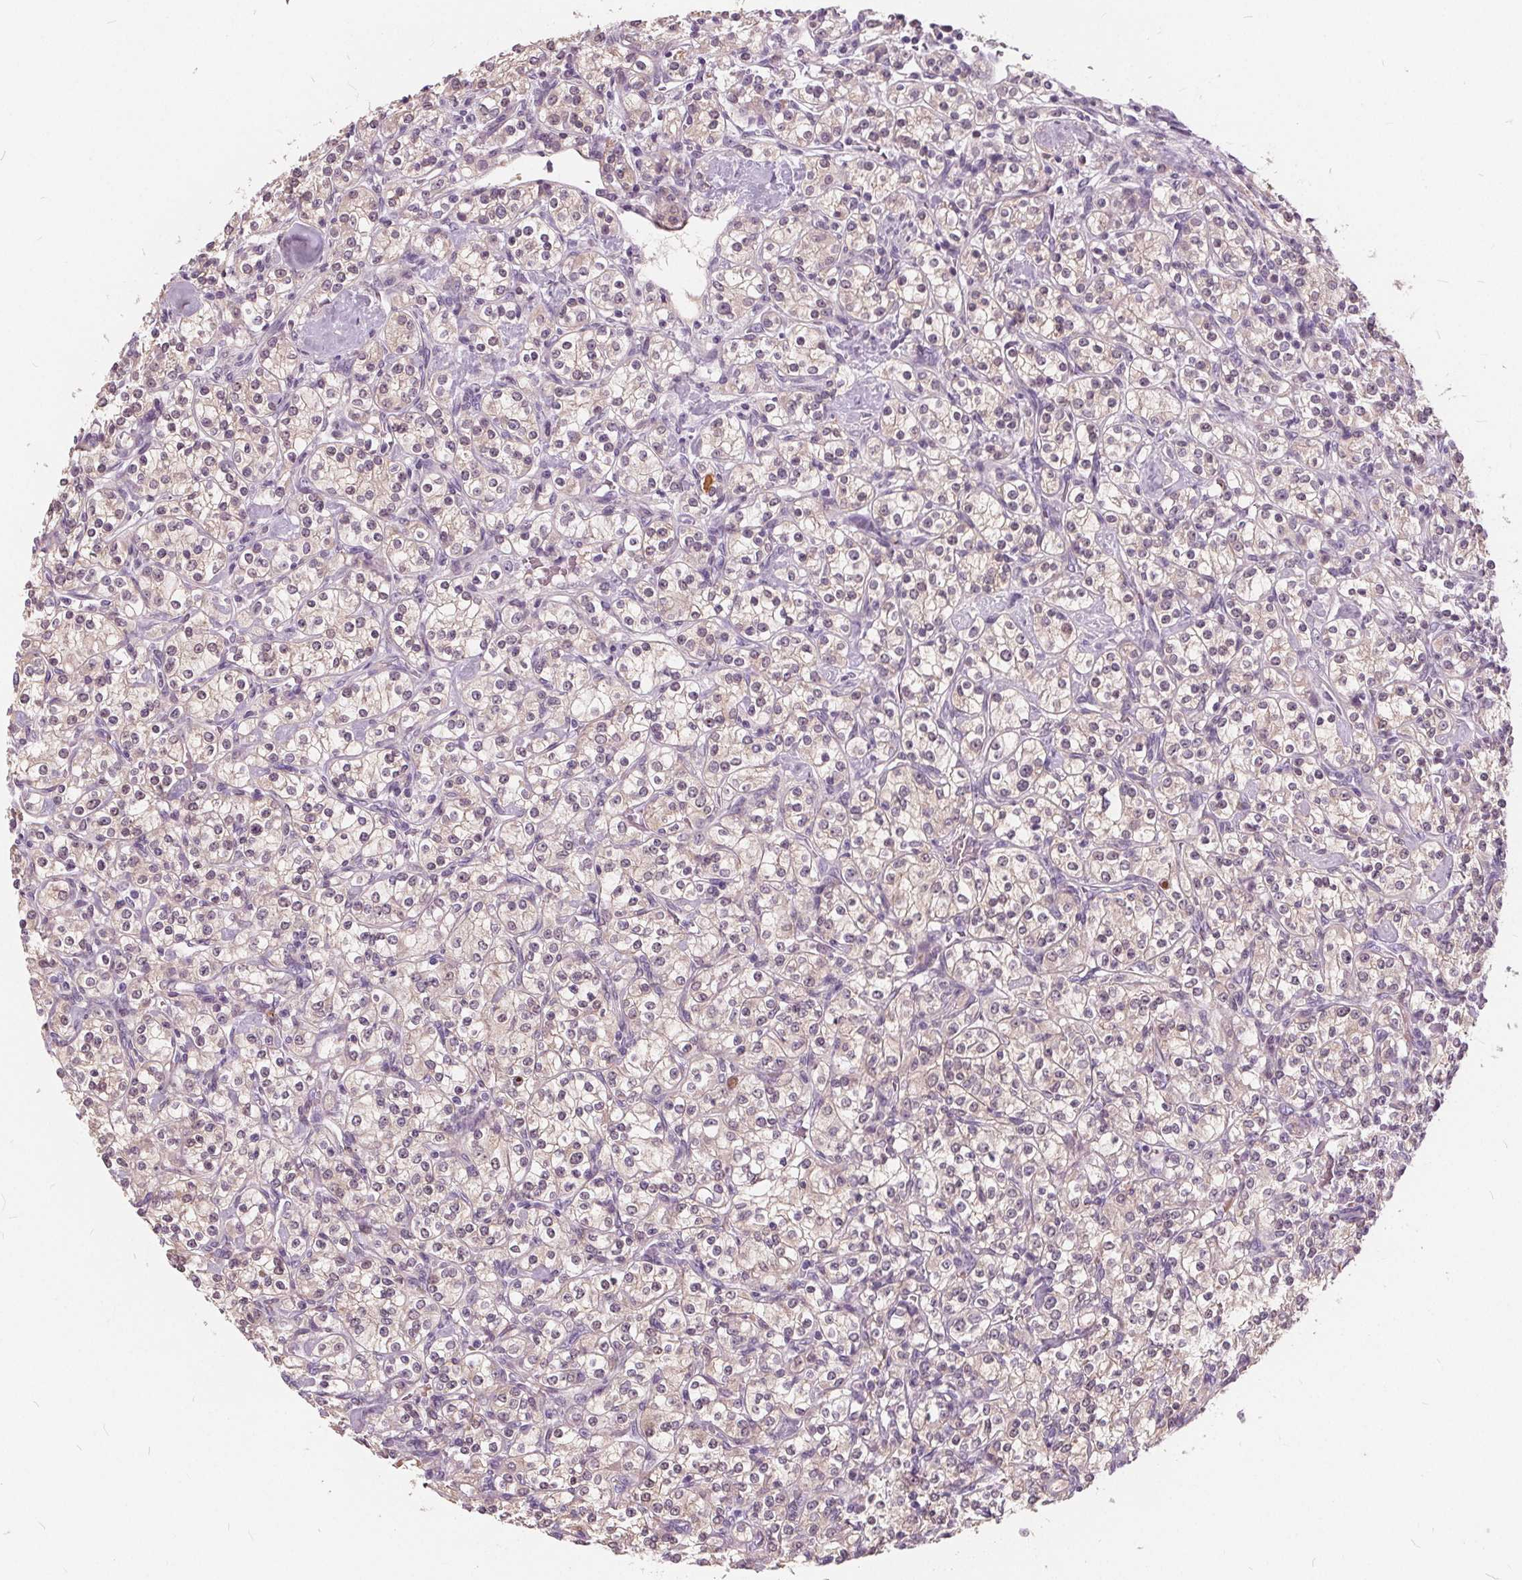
{"staining": {"intensity": "weak", "quantity": "25%-75%", "location": "cytoplasmic/membranous"}, "tissue": "renal cancer", "cell_type": "Tumor cells", "image_type": "cancer", "snomed": [{"axis": "morphology", "description": "Adenocarcinoma, NOS"}, {"axis": "topography", "description": "Kidney"}], "caption": "Protein staining of adenocarcinoma (renal) tissue demonstrates weak cytoplasmic/membranous positivity in about 25%-75% of tumor cells.", "gene": "HAAO", "patient": {"sex": "male", "age": 77}}